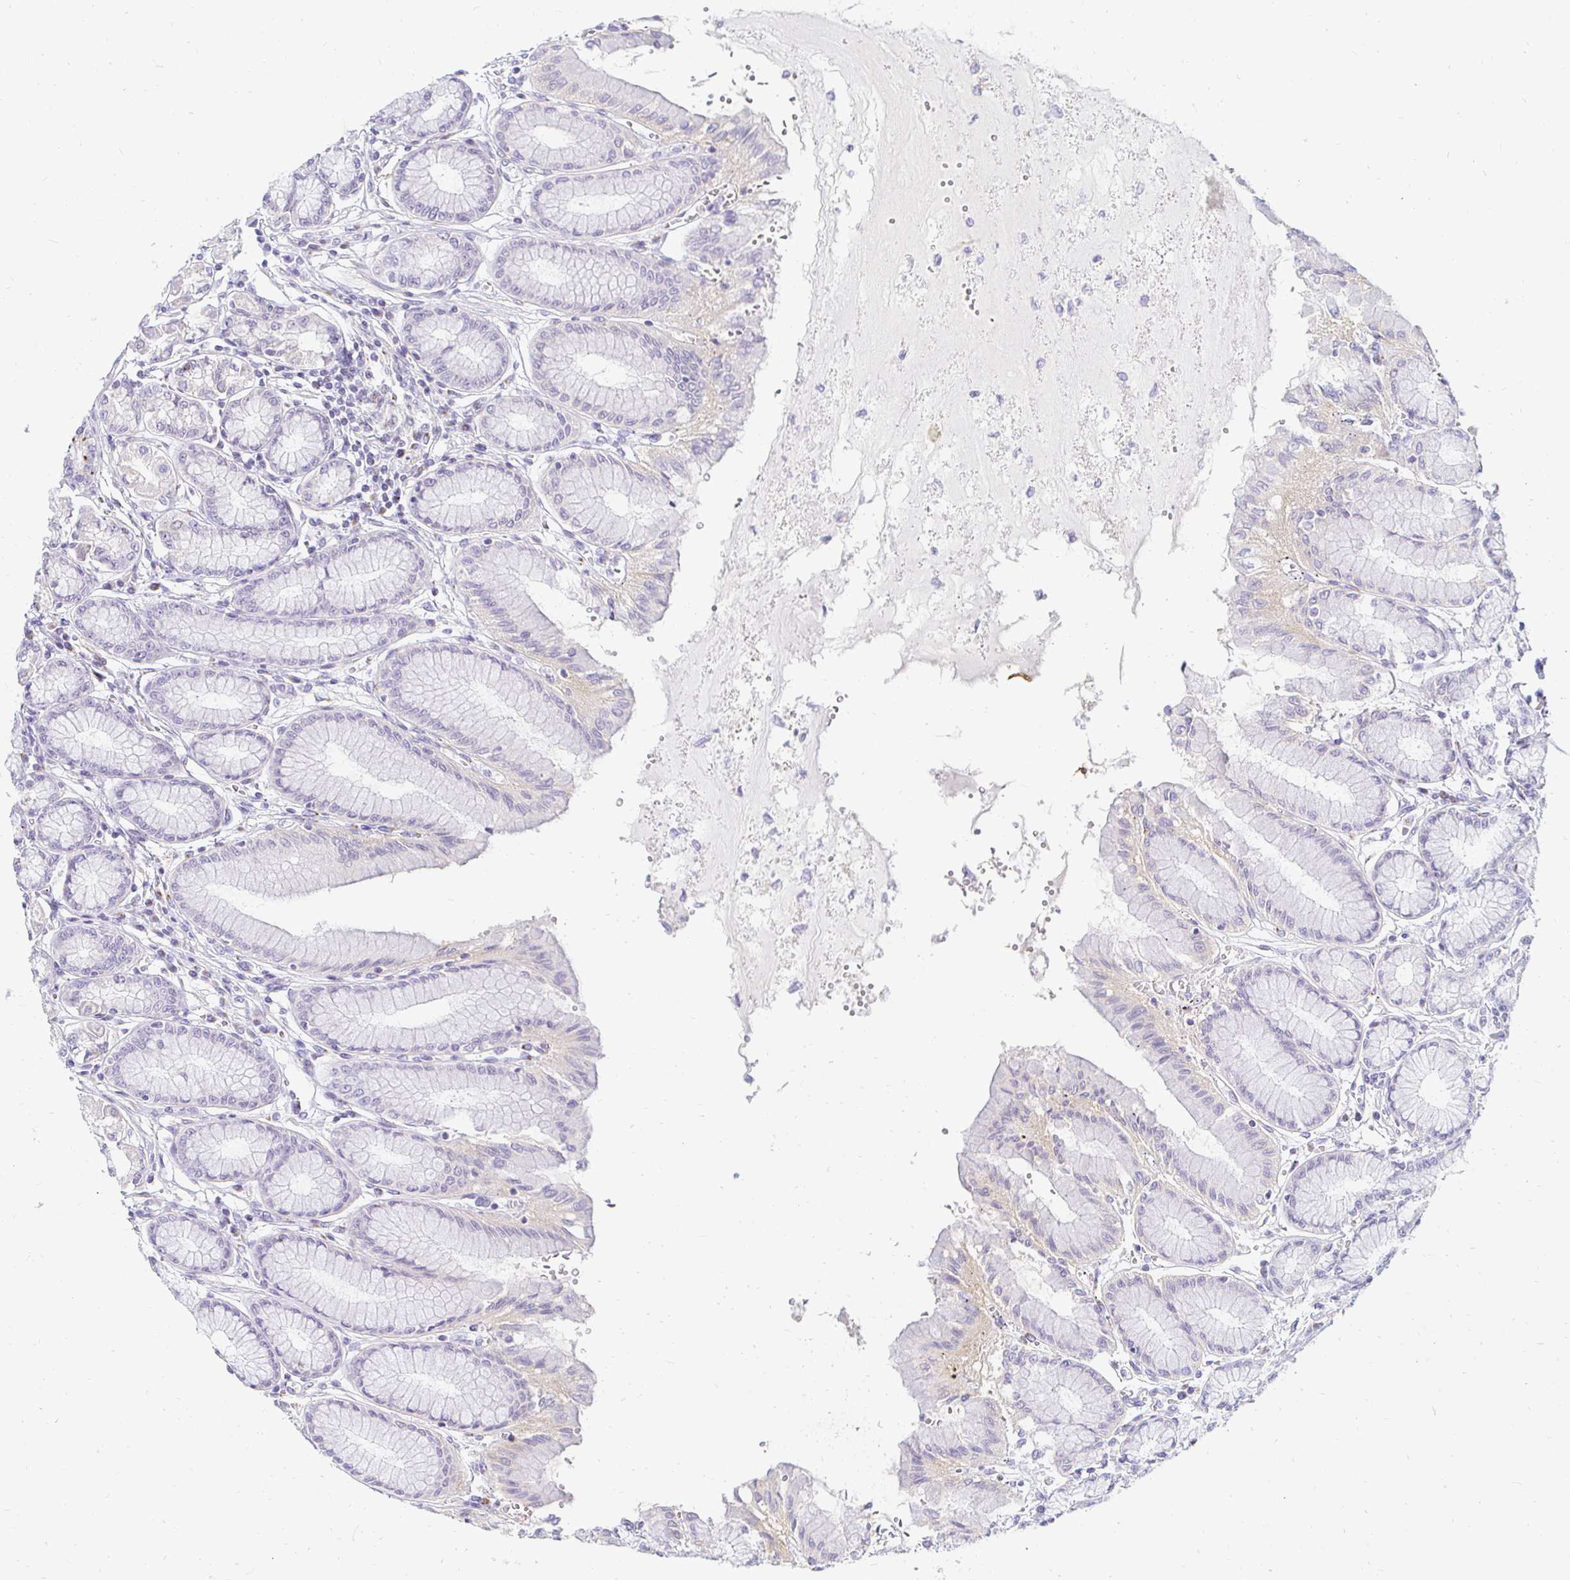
{"staining": {"intensity": "negative", "quantity": "none", "location": "none"}, "tissue": "stomach", "cell_type": "Glandular cells", "image_type": "normal", "snomed": [{"axis": "morphology", "description": "Normal tissue, NOS"}, {"axis": "topography", "description": "Stomach"}, {"axis": "topography", "description": "Stomach, lower"}], "caption": "Immunohistochemical staining of unremarkable human stomach reveals no significant positivity in glandular cells.", "gene": "OR51D1", "patient": {"sex": "male", "age": 76}}